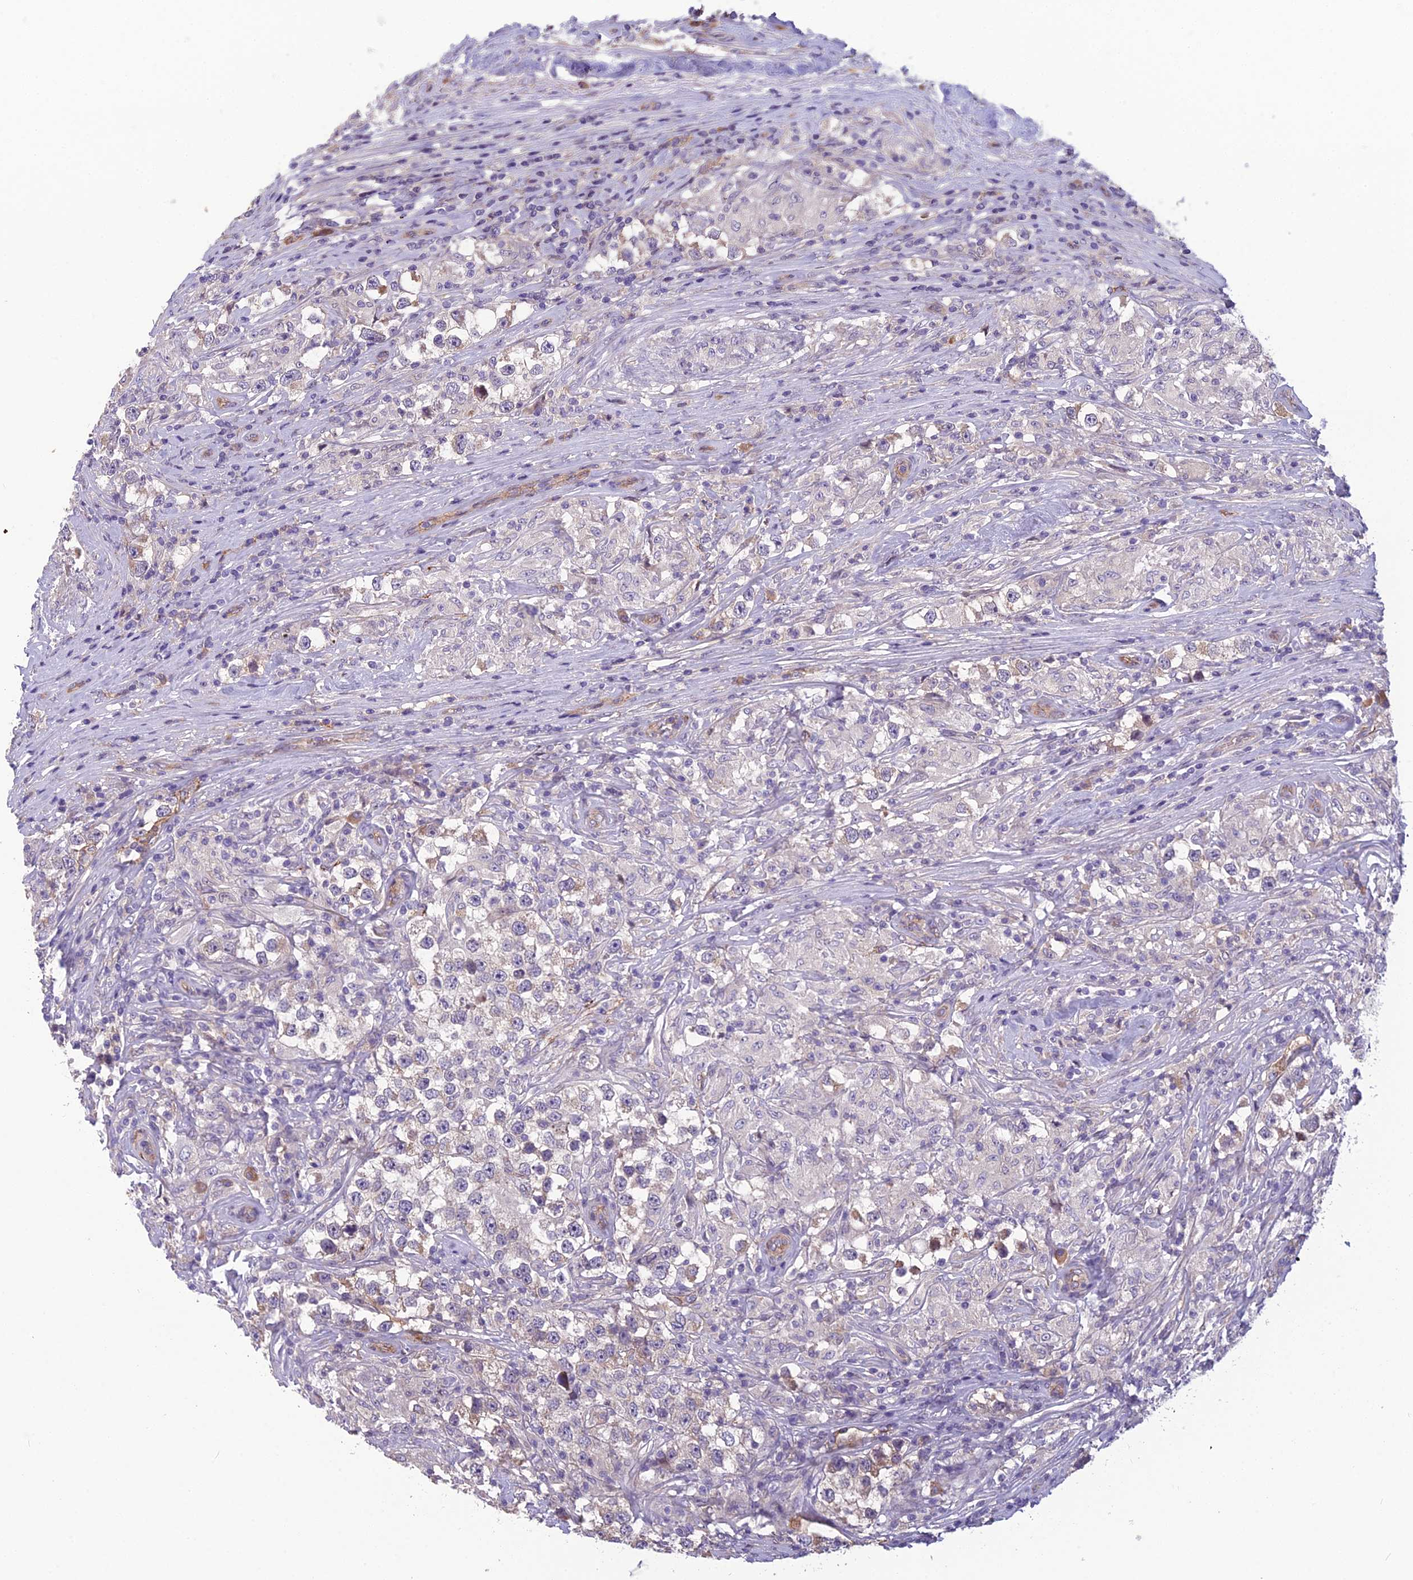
{"staining": {"intensity": "negative", "quantity": "none", "location": "none"}, "tissue": "testis cancer", "cell_type": "Tumor cells", "image_type": "cancer", "snomed": [{"axis": "morphology", "description": "Seminoma, NOS"}, {"axis": "topography", "description": "Testis"}], "caption": "Testis cancer (seminoma) stained for a protein using immunohistochemistry exhibits no staining tumor cells.", "gene": "TSPAN15", "patient": {"sex": "male", "age": 46}}